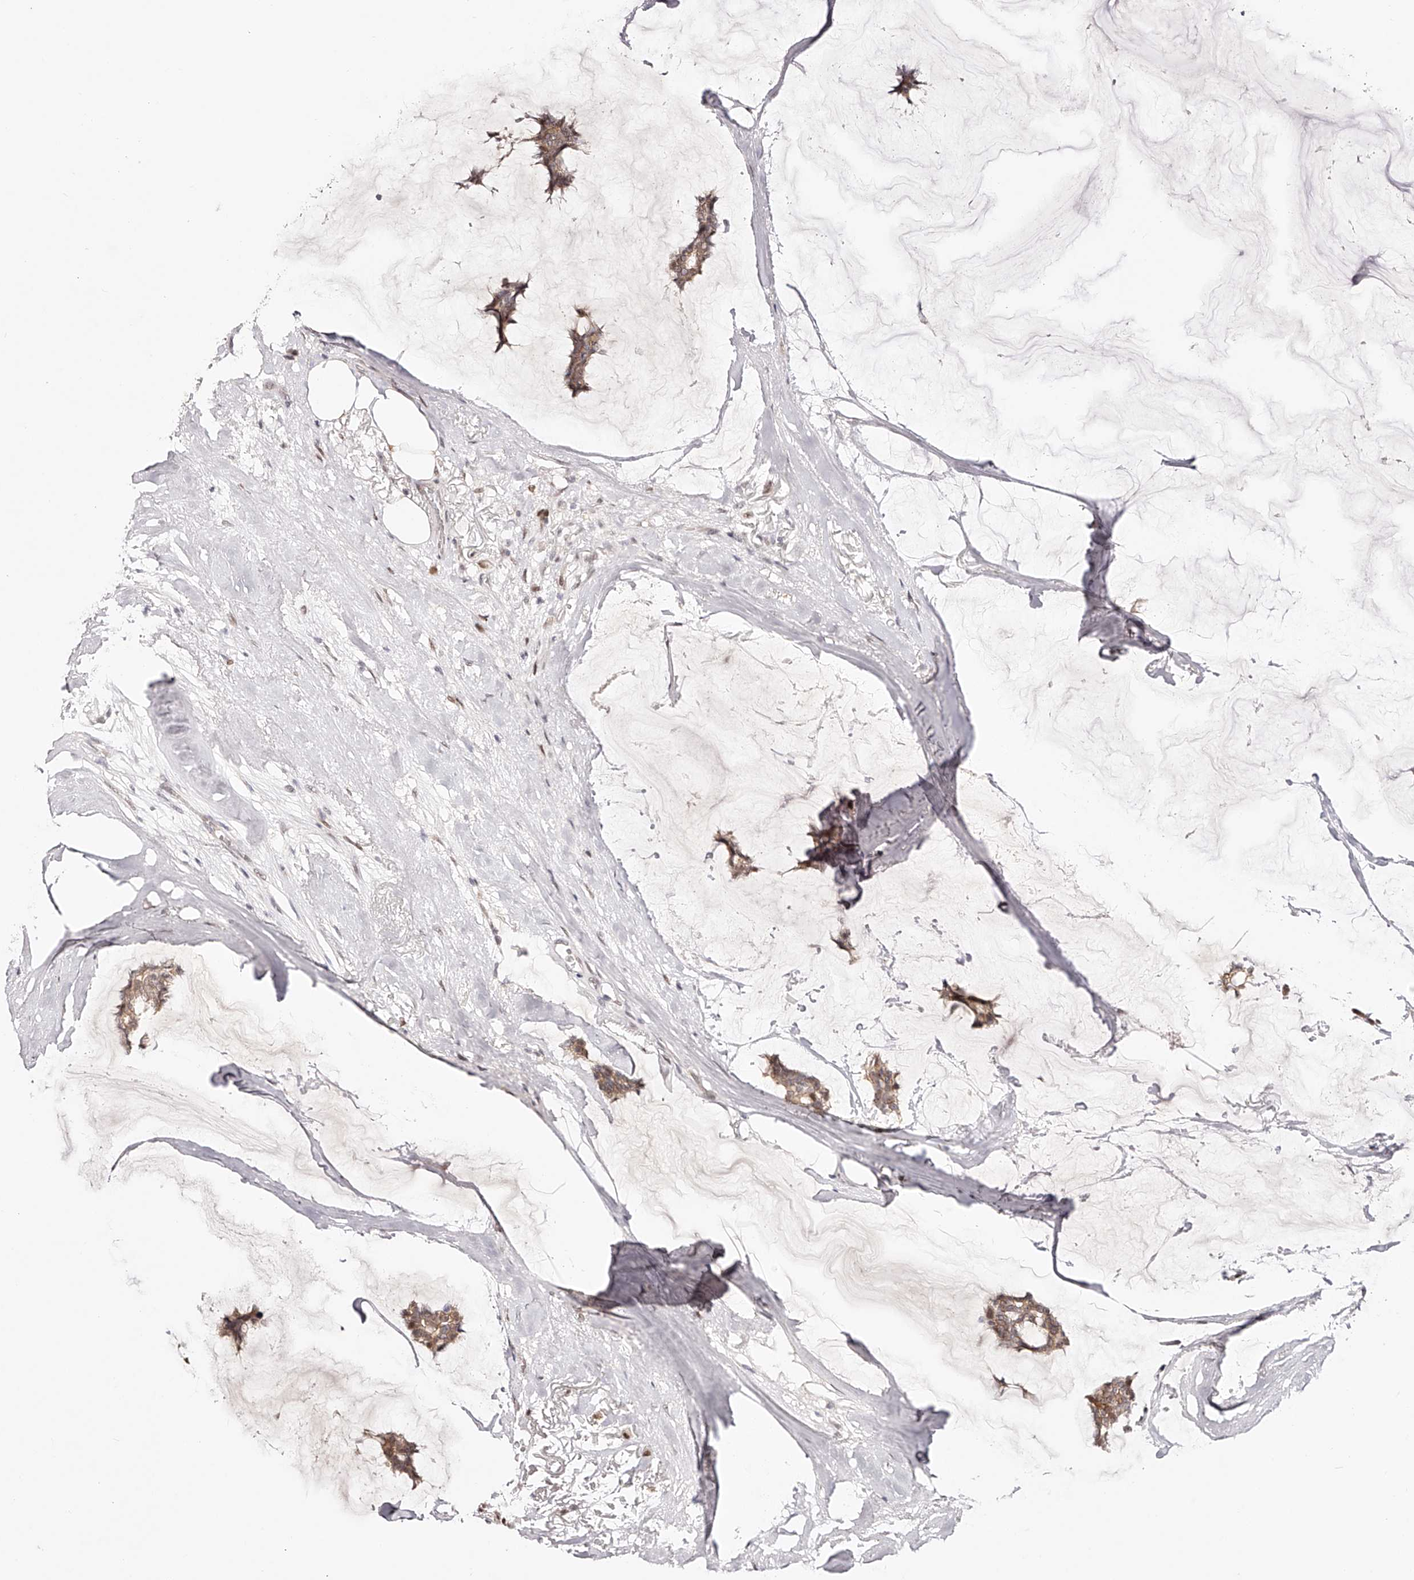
{"staining": {"intensity": "moderate", "quantity": ">75%", "location": "cytoplasmic/membranous,nuclear"}, "tissue": "breast cancer", "cell_type": "Tumor cells", "image_type": "cancer", "snomed": [{"axis": "morphology", "description": "Duct carcinoma"}, {"axis": "topography", "description": "Breast"}], "caption": "IHC staining of breast infiltrating ductal carcinoma, which demonstrates medium levels of moderate cytoplasmic/membranous and nuclear staining in approximately >75% of tumor cells indicating moderate cytoplasmic/membranous and nuclear protein staining. The staining was performed using DAB (brown) for protein detection and nuclei were counterstained in hematoxylin (blue).", "gene": "USF3", "patient": {"sex": "female", "age": 93}}